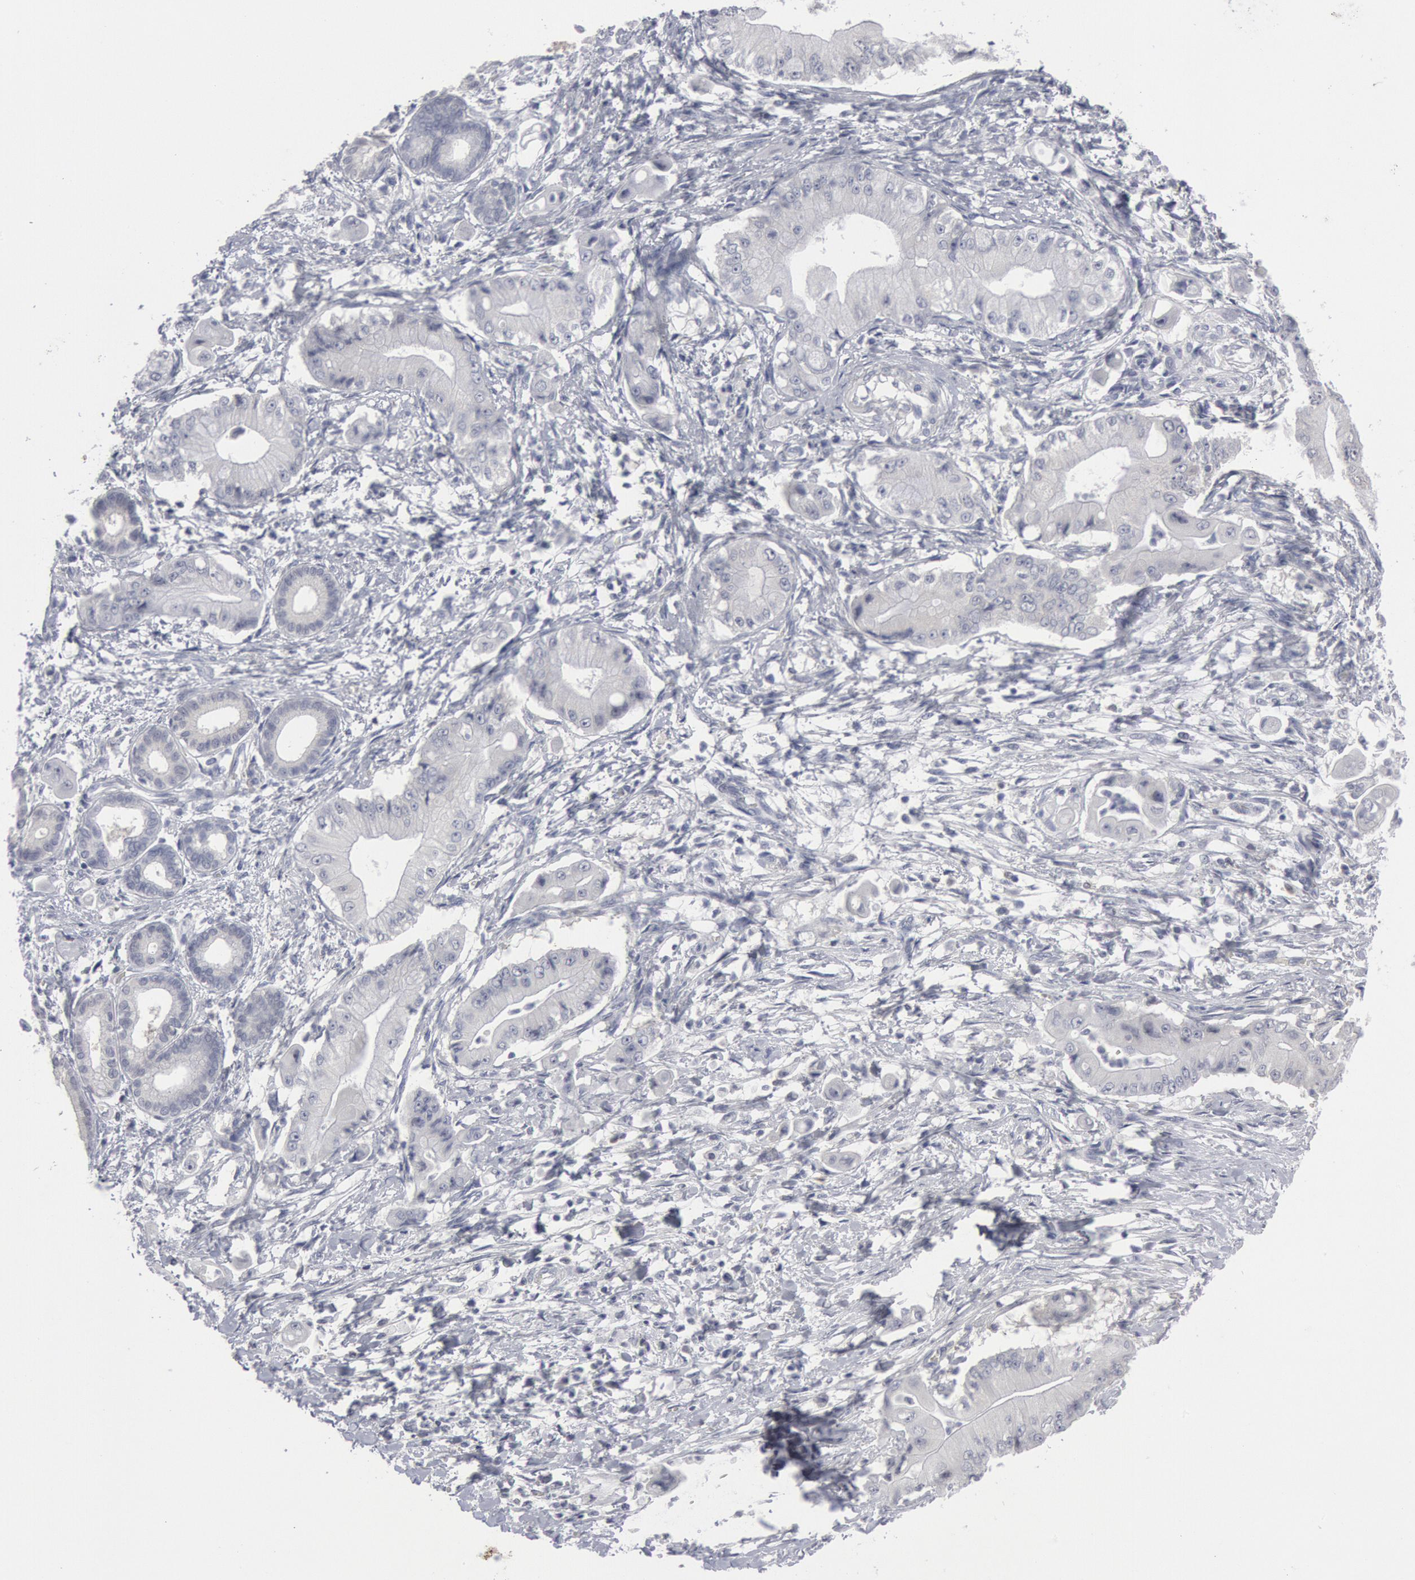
{"staining": {"intensity": "negative", "quantity": "none", "location": "none"}, "tissue": "pancreatic cancer", "cell_type": "Tumor cells", "image_type": "cancer", "snomed": [{"axis": "morphology", "description": "Adenocarcinoma, NOS"}, {"axis": "topography", "description": "Pancreas"}], "caption": "A photomicrograph of human adenocarcinoma (pancreatic) is negative for staining in tumor cells.", "gene": "DMC1", "patient": {"sex": "male", "age": 62}}